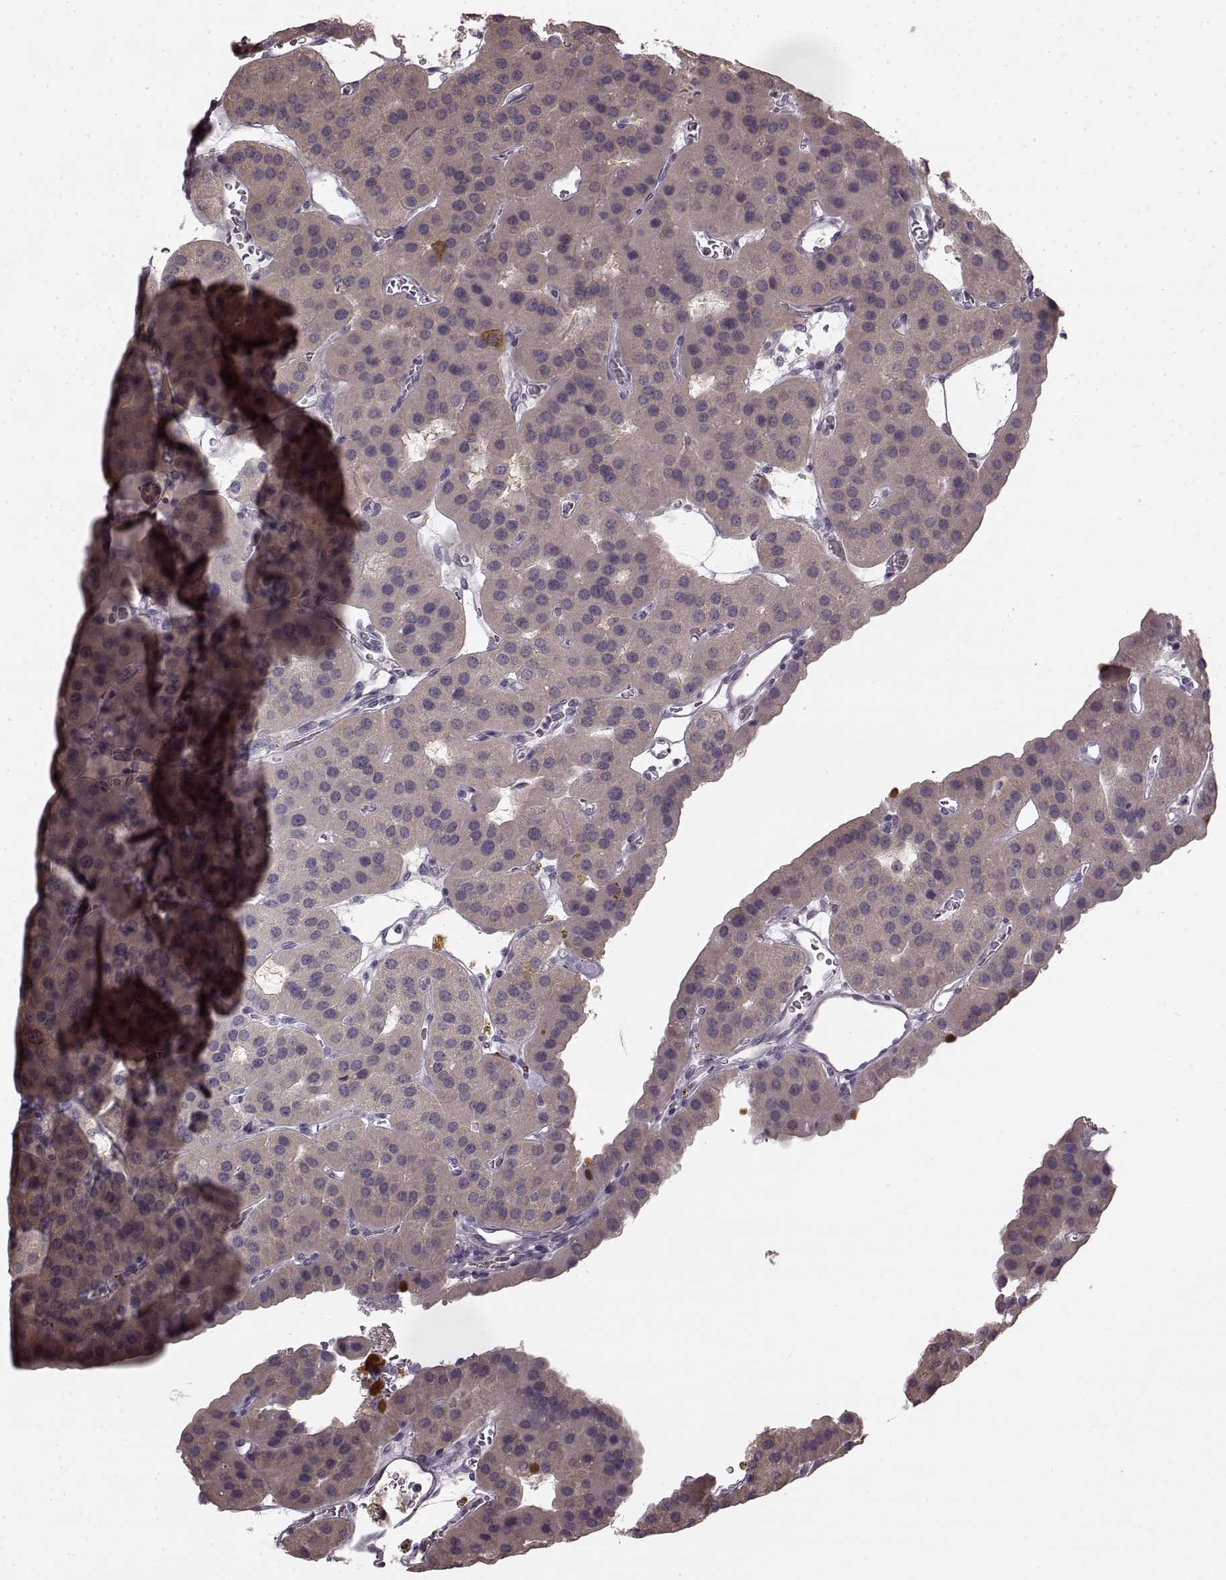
{"staining": {"intensity": "weak", "quantity": "<25%", "location": "cytoplasmic/membranous"}, "tissue": "parathyroid gland", "cell_type": "Glandular cells", "image_type": "normal", "snomed": [{"axis": "morphology", "description": "Normal tissue, NOS"}, {"axis": "morphology", "description": "Adenoma, NOS"}, {"axis": "topography", "description": "Parathyroid gland"}], "caption": "Glandular cells are negative for brown protein staining in normal parathyroid gland. (Brightfield microscopy of DAB IHC at high magnification).", "gene": "HMMR", "patient": {"sex": "female", "age": 86}}